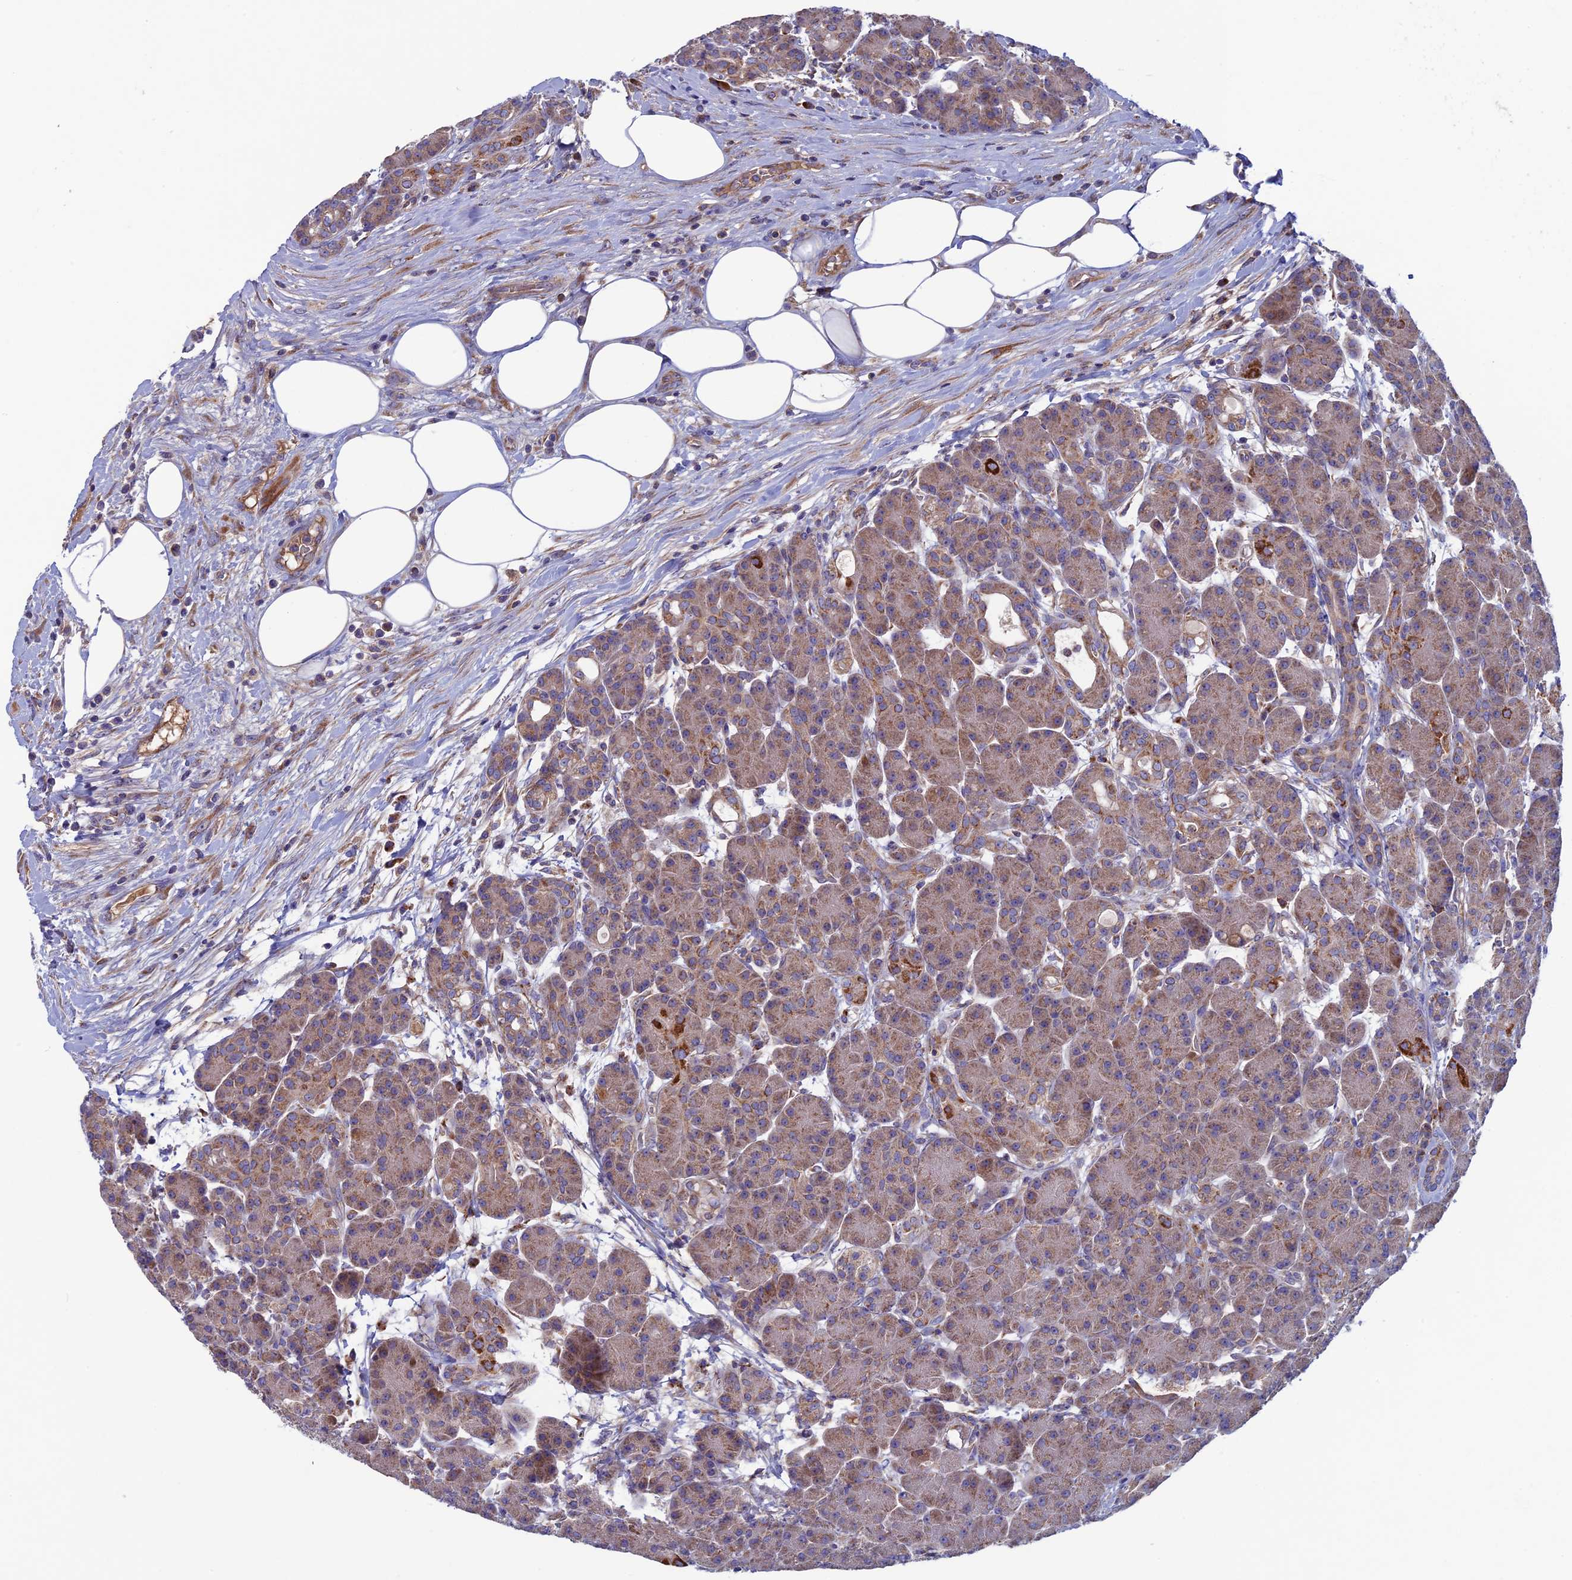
{"staining": {"intensity": "moderate", "quantity": ">75%", "location": "cytoplasmic/membranous"}, "tissue": "pancreas", "cell_type": "Exocrine glandular cells", "image_type": "normal", "snomed": [{"axis": "morphology", "description": "Normal tissue, NOS"}, {"axis": "topography", "description": "Pancreas"}], "caption": "The micrograph displays immunohistochemical staining of benign pancreas. There is moderate cytoplasmic/membranous staining is appreciated in about >75% of exocrine glandular cells. (Brightfield microscopy of DAB IHC at high magnification).", "gene": "SLC15A5", "patient": {"sex": "male", "age": 63}}